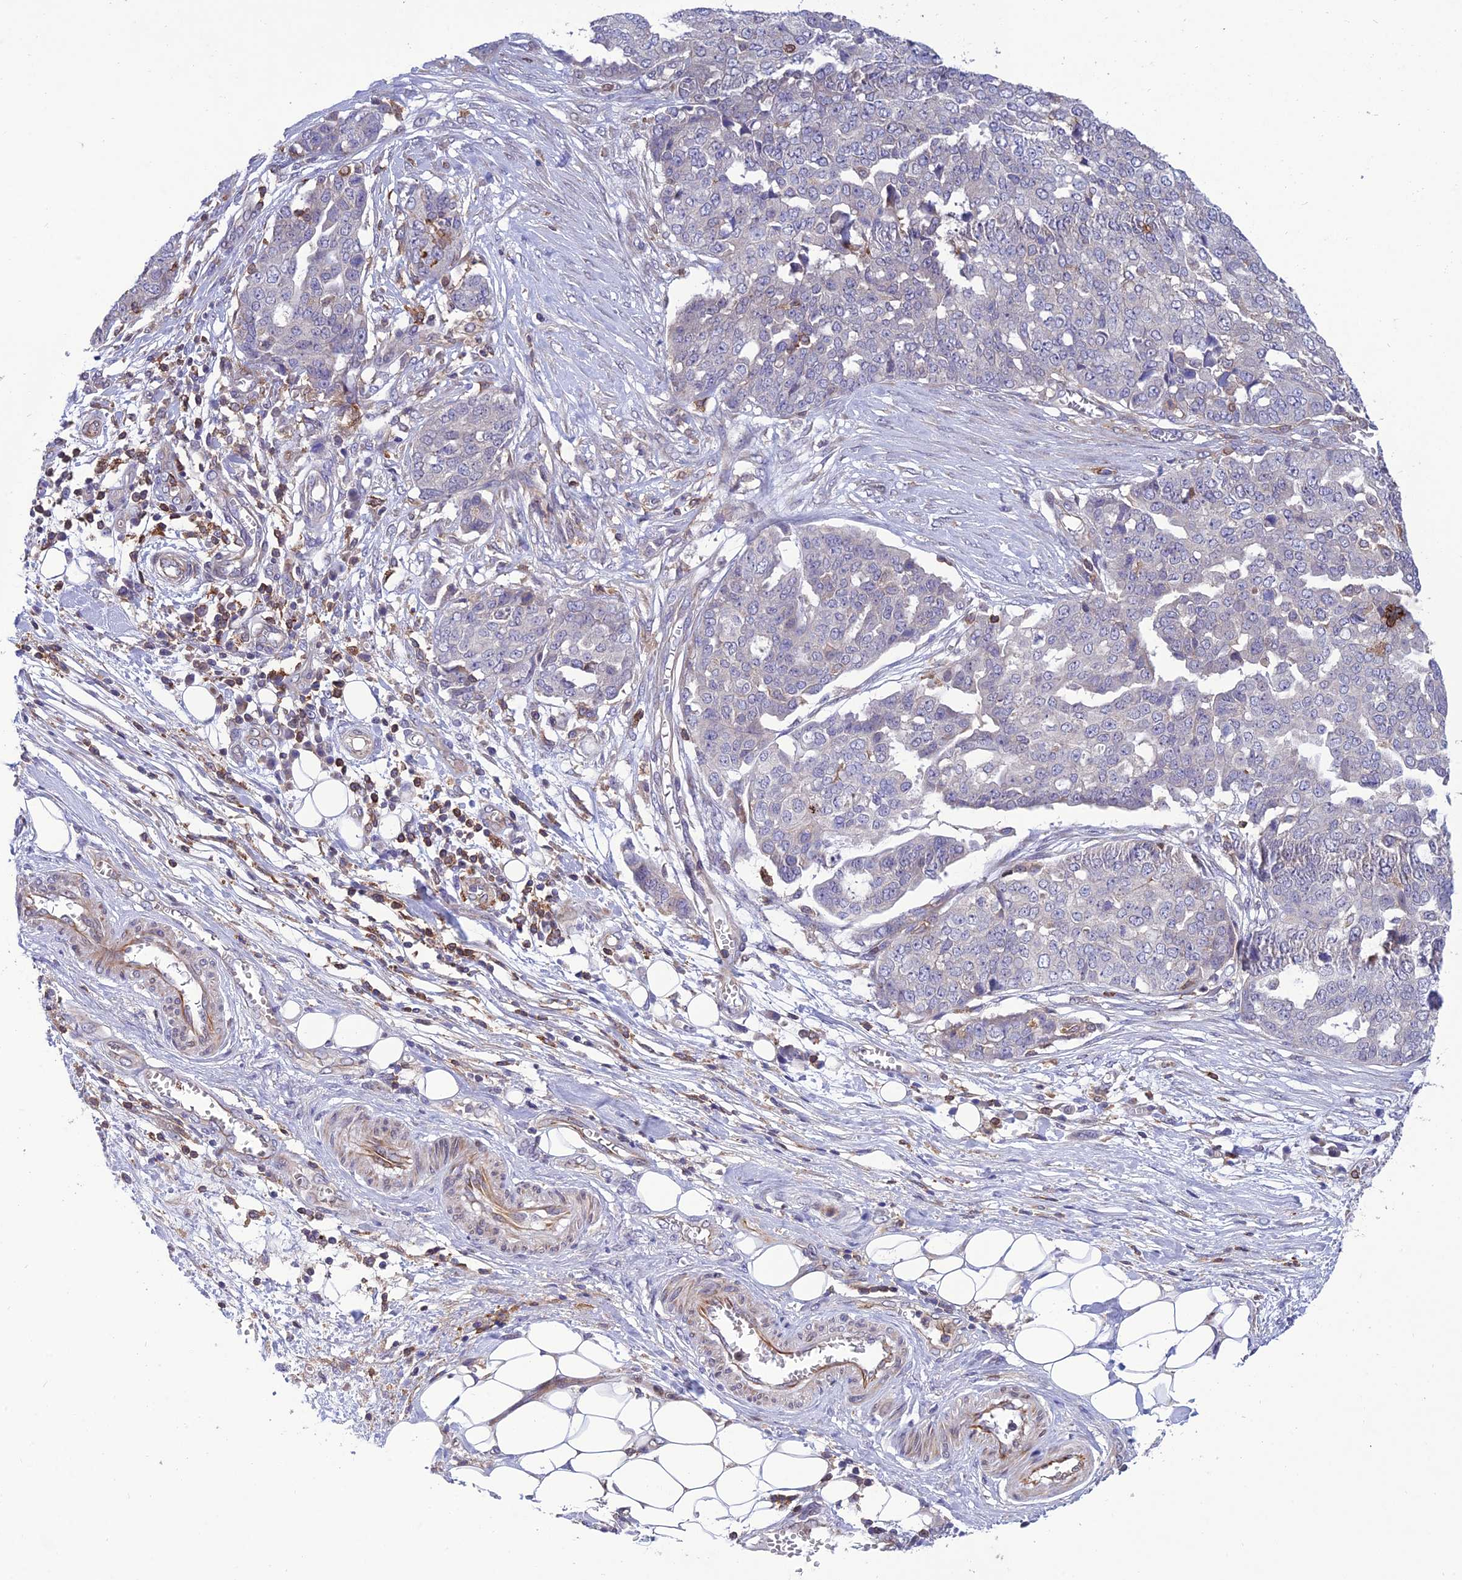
{"staining": {"intensity": "negative", "quantity": "none", "location": "none"}, "tissue": "ovarian cancer", "cell_type": "Tumor cells", "image_type": "cancer", "snomed": [{"axis": "morphology", "description": "Cystadenocarcinoma, serous, NOS"}, {"axis": "topography", "description": "Soft tissue"}, {"axis": "topography", "description": "Ovary"}], "caption": "An IHC micrograph of ovarian cancer is shown. There is no staining in tumor cells of ovarian cancer.", "gene": "FAM76A", "patient": {"sex": "female", "age": 57}}